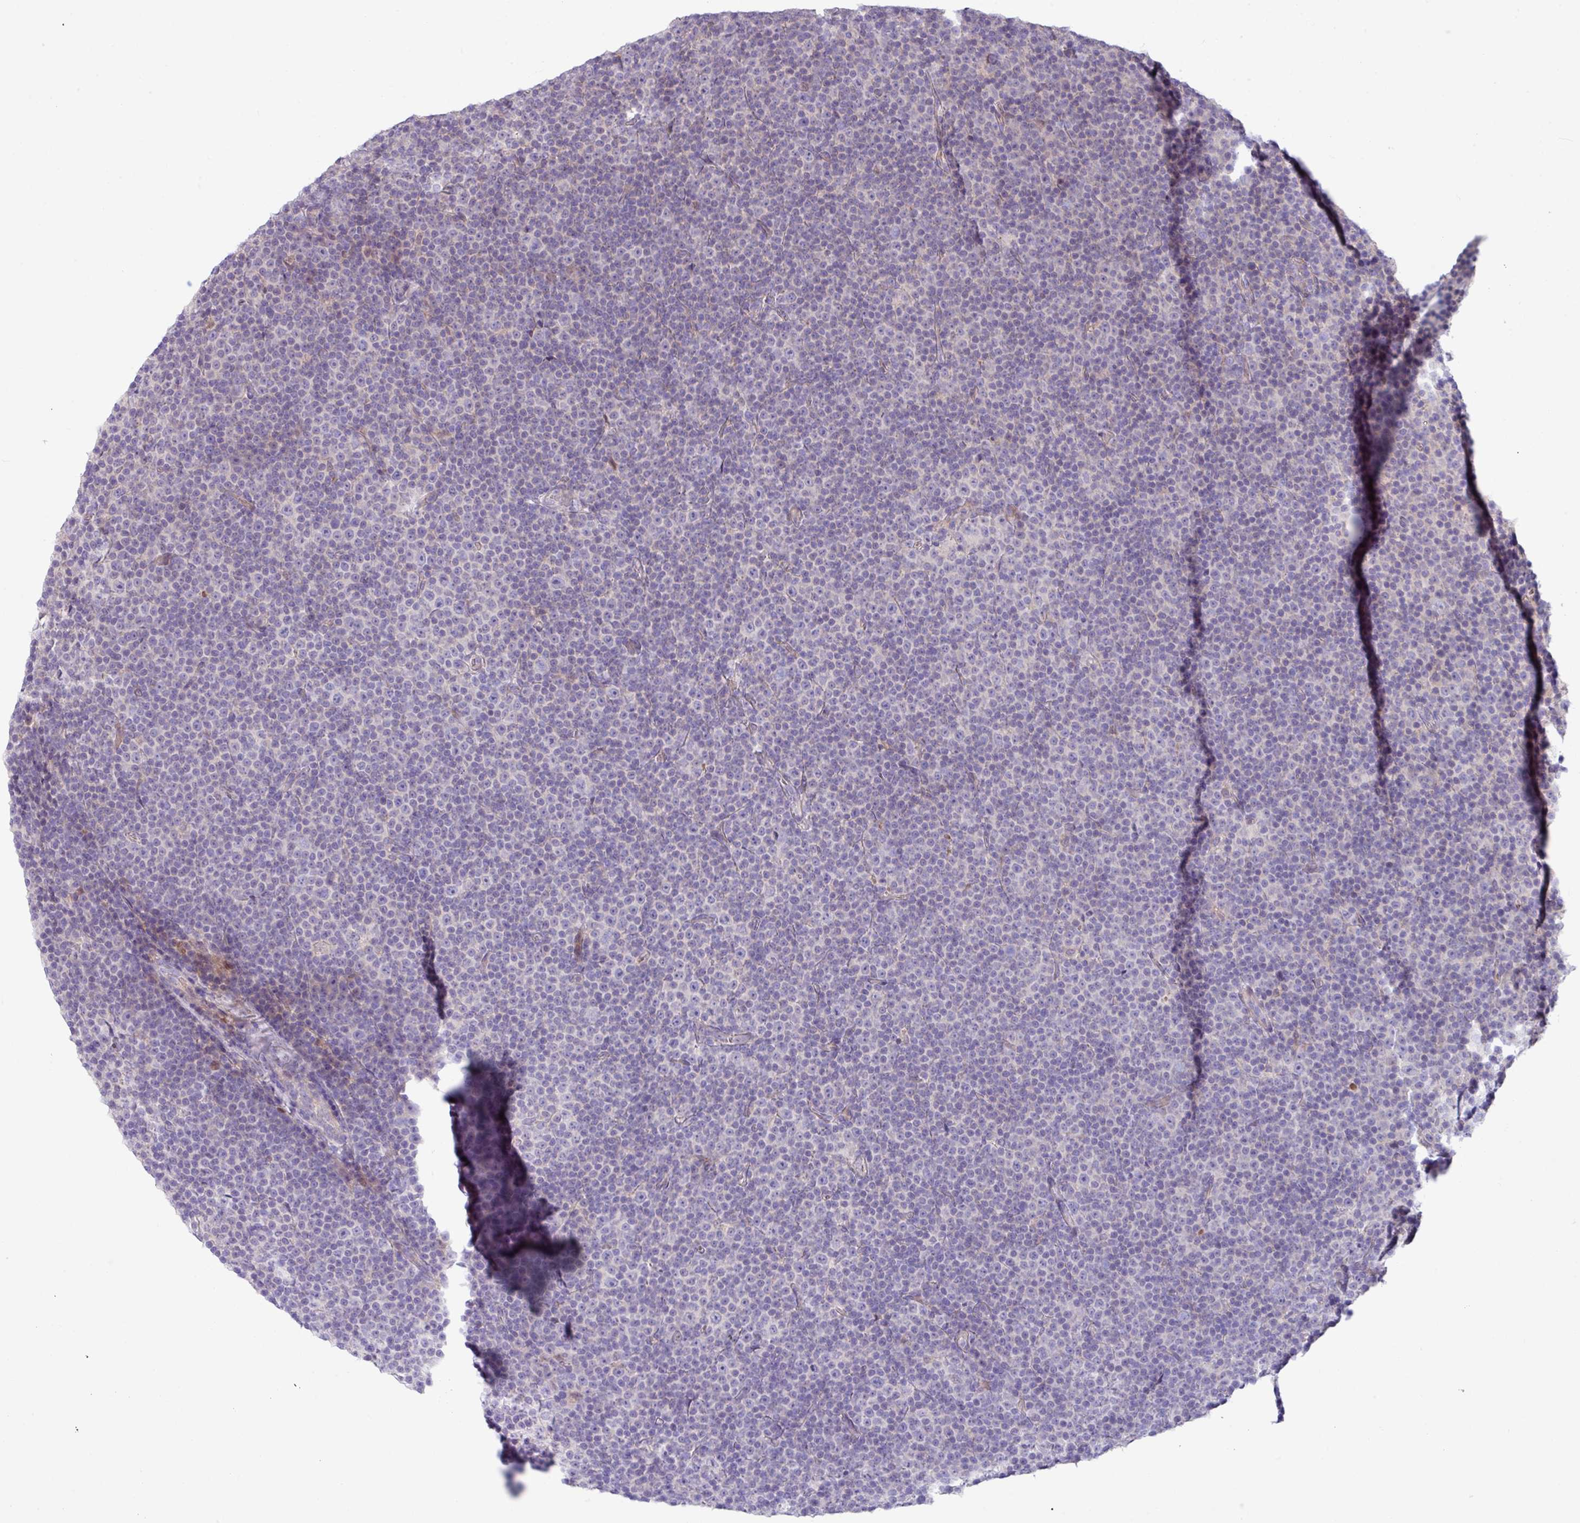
{"staining": {"intensity": "negative", "quantity": "none", "location": "none"}, "tissue": "lymphoma", "cell_type": "Tumor cells", "image_type": "cancer", "snomed": [{"axis": "morphology", "description": "Malignant lymphoma, non-Hodgkin's type, Low grade"}, {"axis": "topography", "description": "Lymph node"}], "caption": "A high-resolution image shows IHC staining of low-grade malignant lymphoma, non-Hodgkin's type, which demonstrates no significant expression in tumor cells. (DAB (3,3'-diaminobenzidine) IHC with hematoxylin counter stain).", "gene": "IQCJ", "patient": {"sex": "female", "age": 67}}